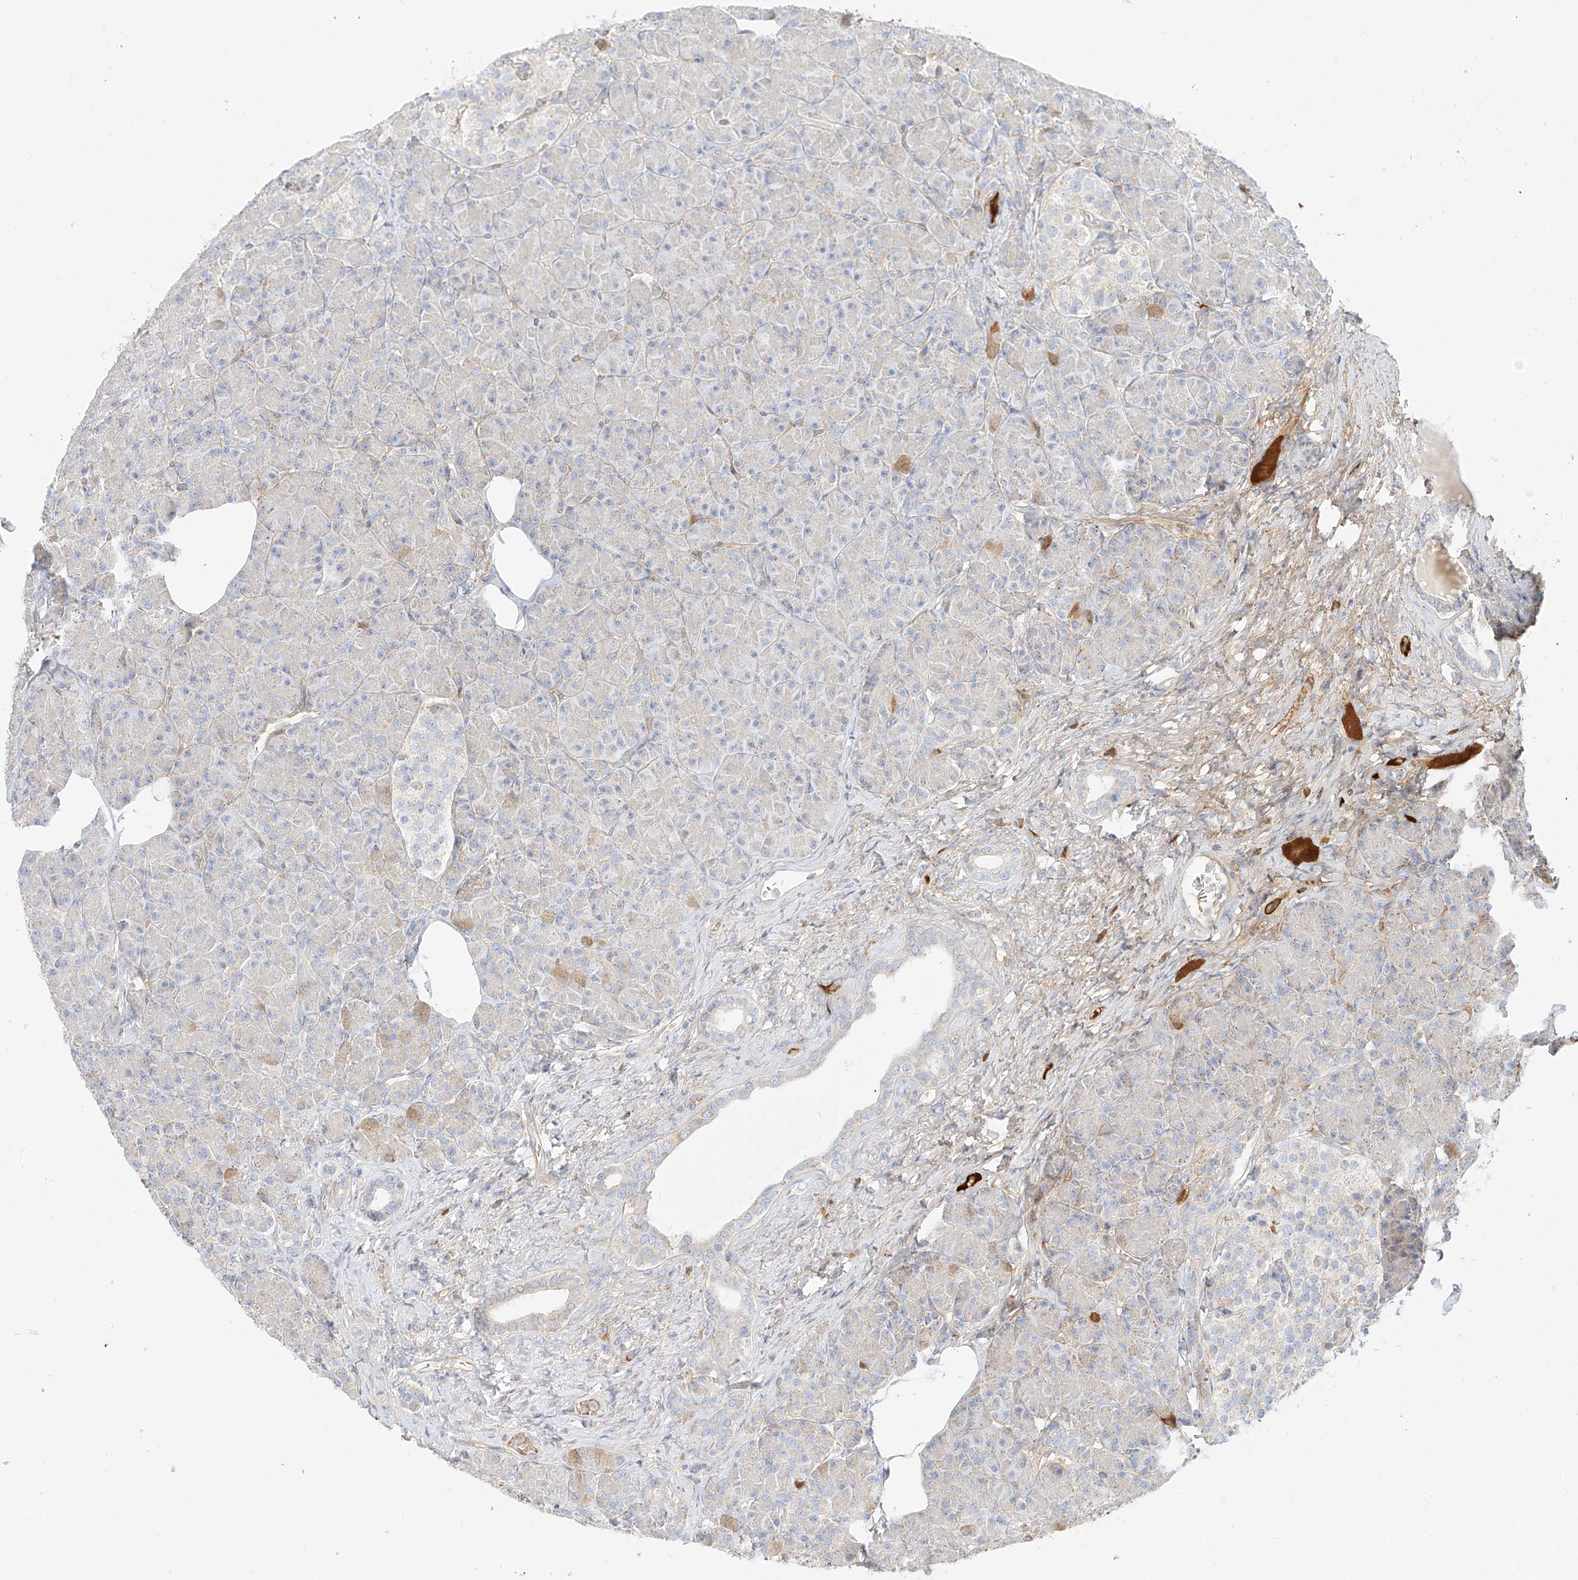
{"staining": {"intensity": "negative", "quantity": "none", "location": "none"}, "tissue": "pancreas", "cell_type": "Exocrine glandular cells", "image_type": "normal", "snomed": [{"axis": "morphology", "description": "Normal tissue, NOS"}, {"axis": "topography", "description": "Pancreas"}], "caption": "Immunohistochemistry image of benign pancreas stained for a protein (brown), which exhibits no staining in exocrine glandular cells.", "gene": "OCSTAMP", "patient": {"sex": "female", "age": 43}}